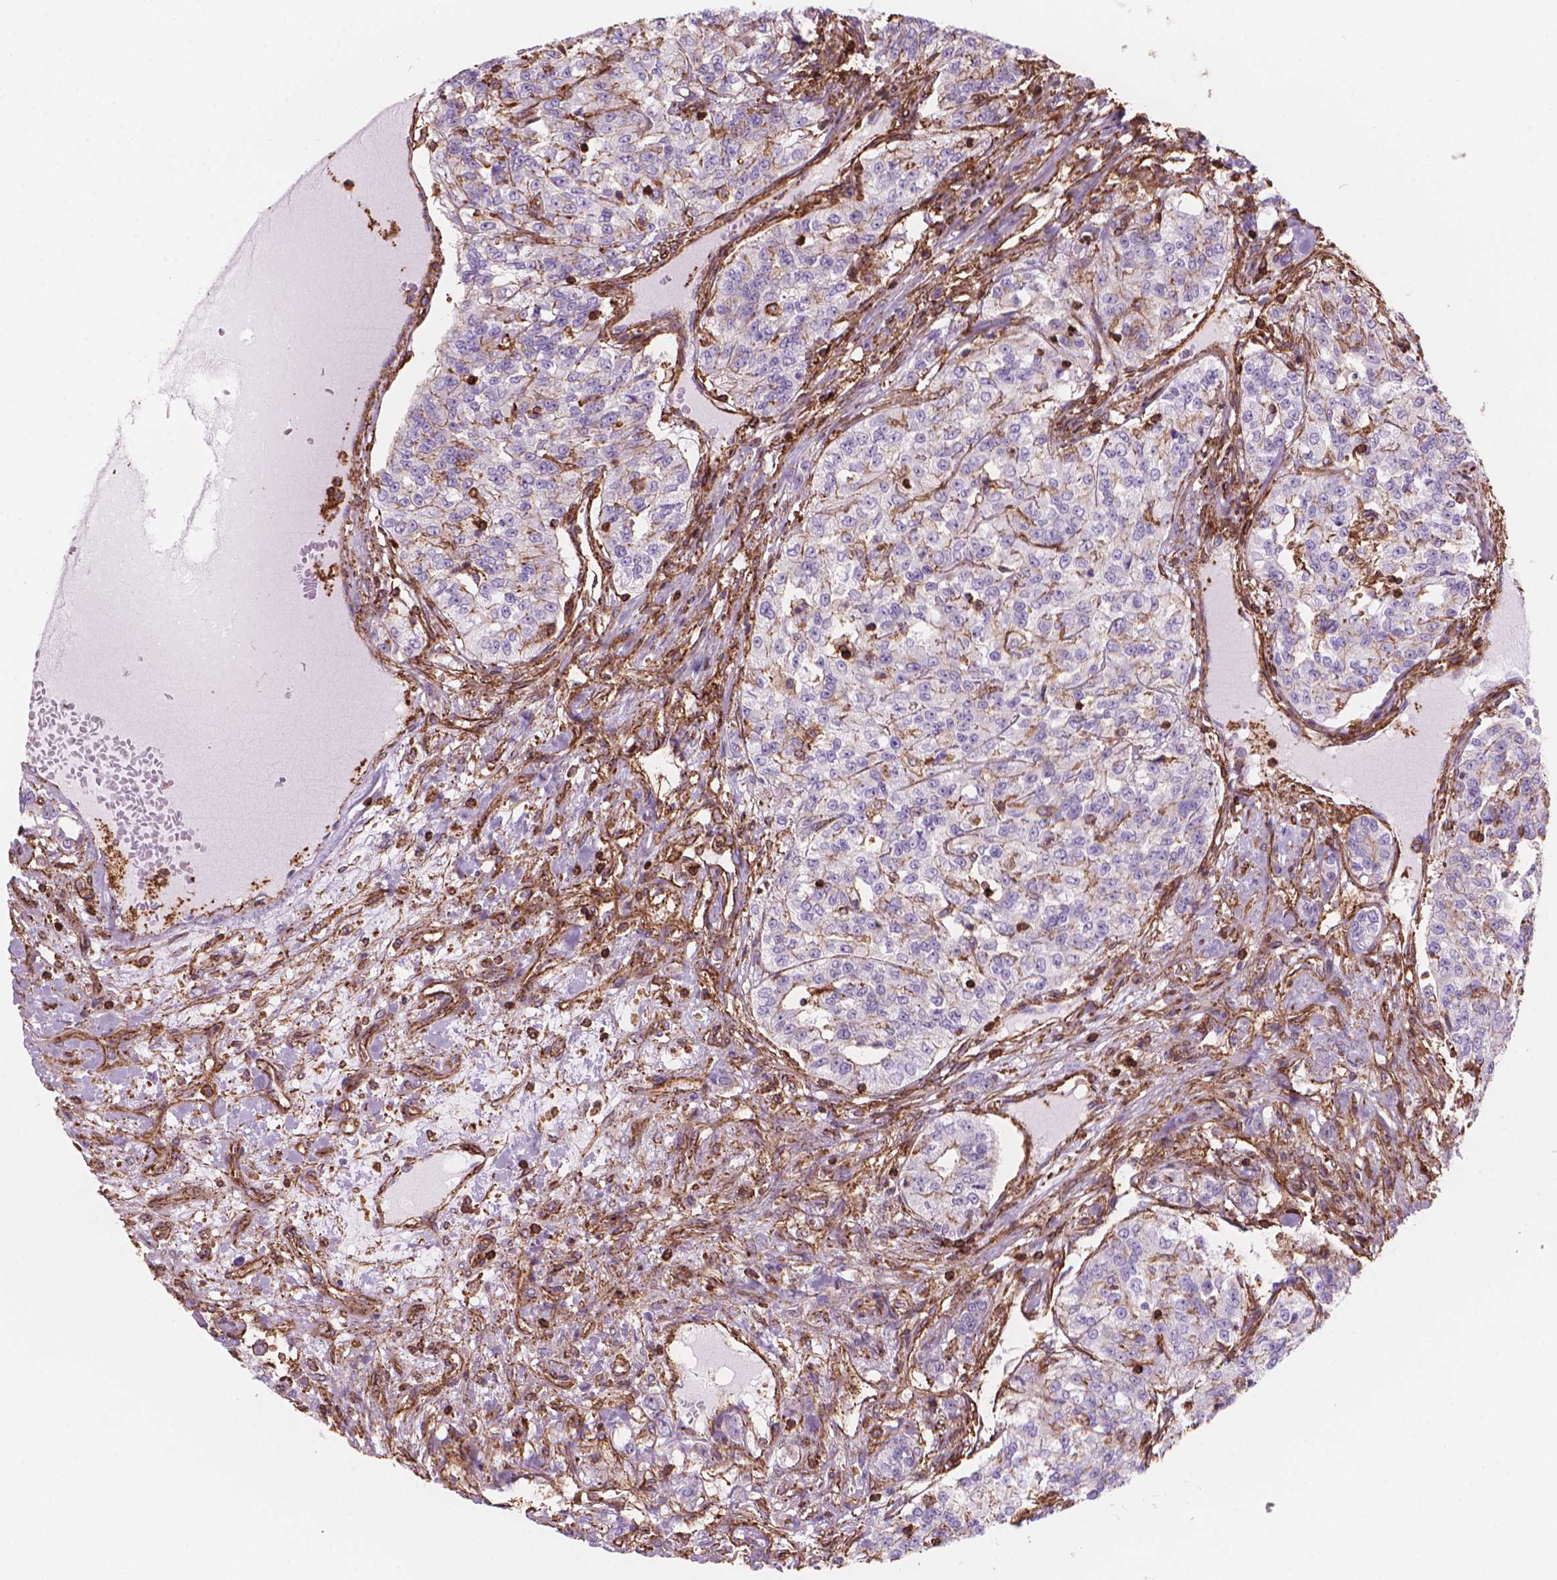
{"staining": {"intensity": "weak", "quantity": "<25%", "location": "cytoplasmic/membranous"}, "tissue": "renal cancer", "cell_type": "Tumor cells", "image_type": "cancer", "snomed": [{"axis": "morphology", "description": "Adenocarcinoma, NOS"}, {"axis": "topography", "description": "Kidney"}], "caption": "A high-resolution micrograph shows immunohistochemistry (IHC) staining of adenocarcinoma (renal), which demonstrates no significant expression in tumor cells. The staining was performed using DAB to visualize the protein expression in brown, while the nuclei were stained in blue with hematoxylin (Magnification: 20x).", "gene": "PATJ", "patient": {"sex": "female", "age": 63}}